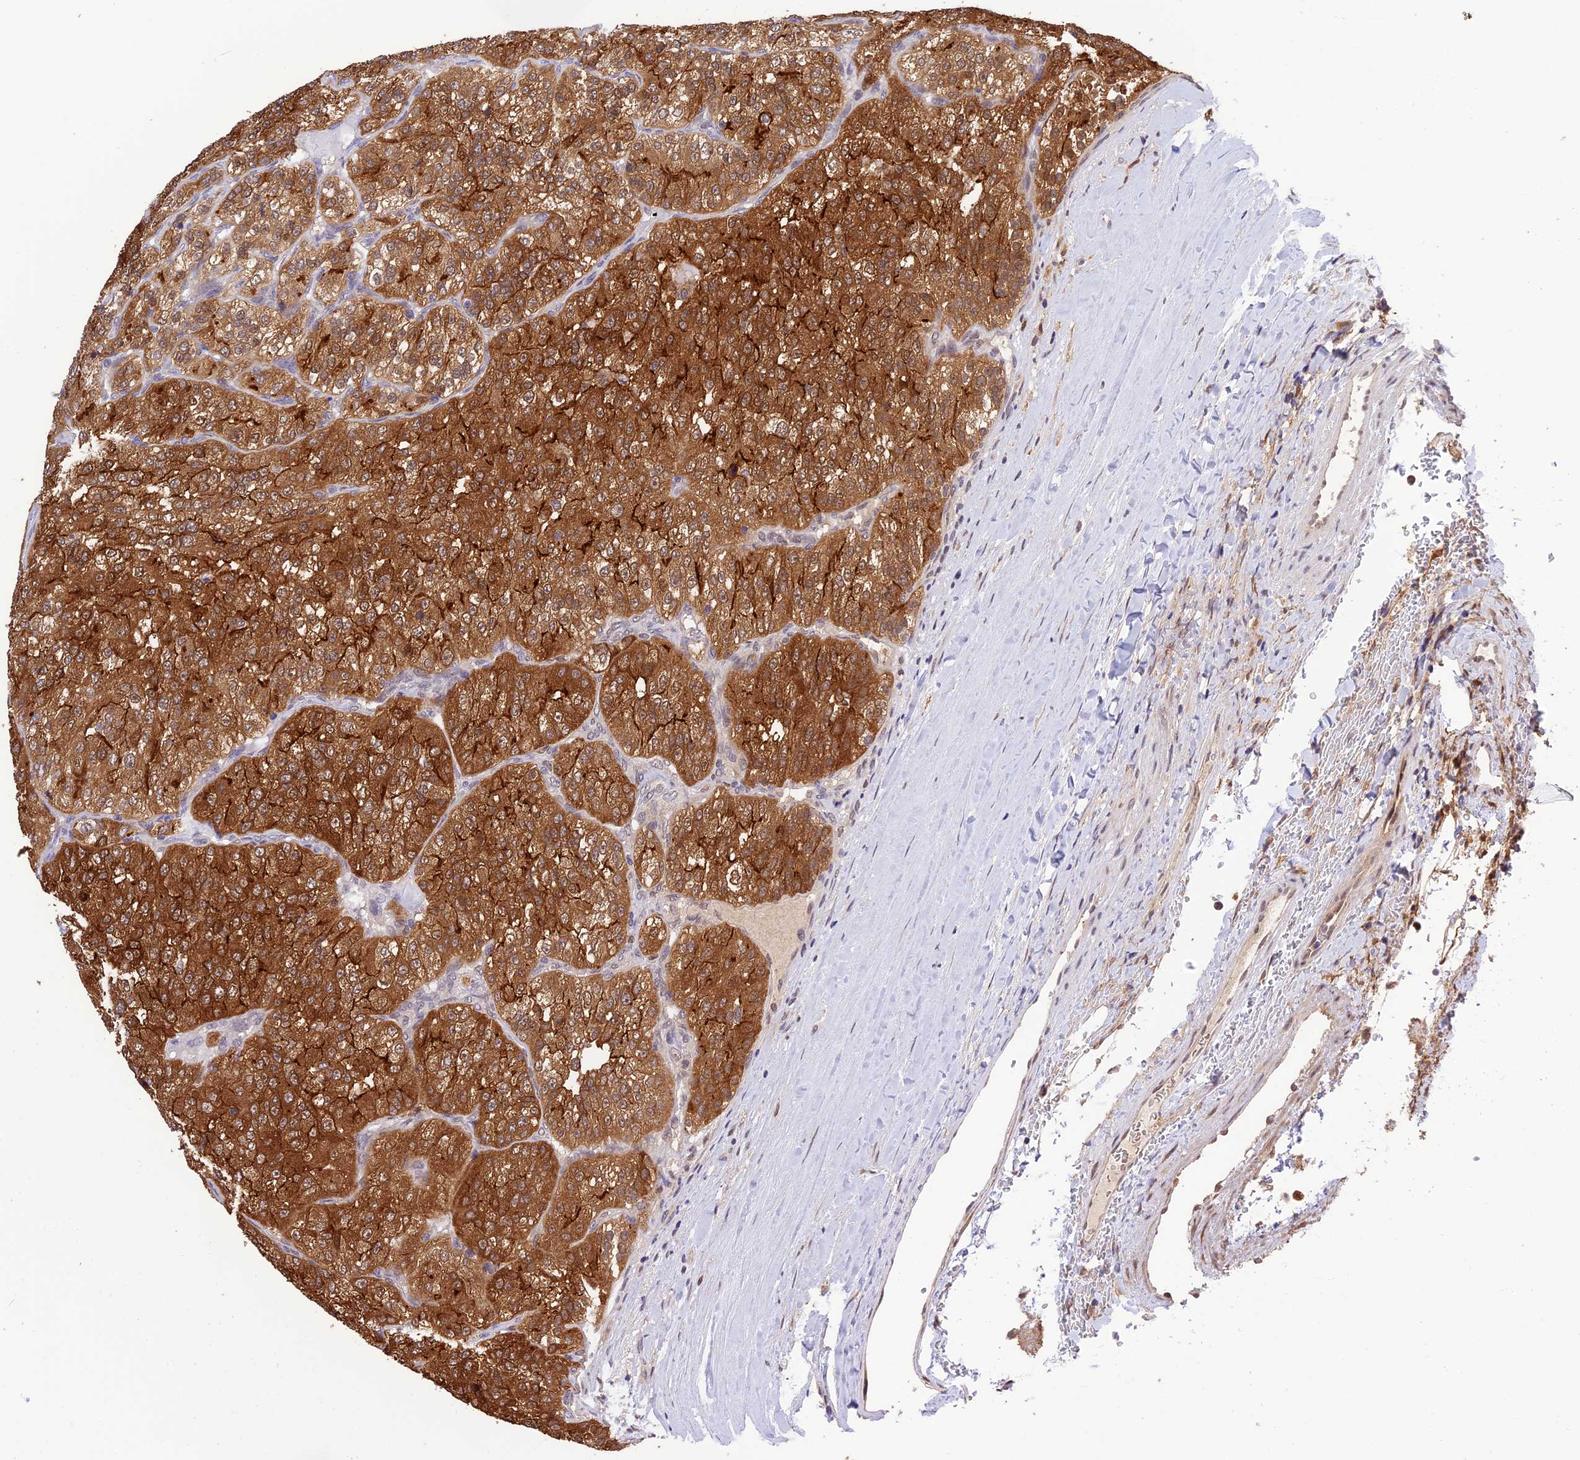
{"staining": {"intensity": "strong", "quantity": ">75%", "location": "cytoplasmic/membranous"}, "tissue": "renal cancer", "cell_type": "Tumor cells", "image_type": "cancer", "snomed": [{"axis": "morphology", "description": "Adenocarcinoma, NOS"}, {"axis": "topography", "description": "Kidney"}], "caption": "IHC staining of adenocarcinoma (renal), which reveals high levels of strong cytoplasmic/membranous staining in about >75% of tumor cells indicating strong cytoplasmic/membranous protein positivity. The staining was performed using DAB (brown) for protein detection and nuclei were counterstained in hematoxylin (blue).", "gene": "MNS1", "patient": {"sex": "female", "age": 63}}